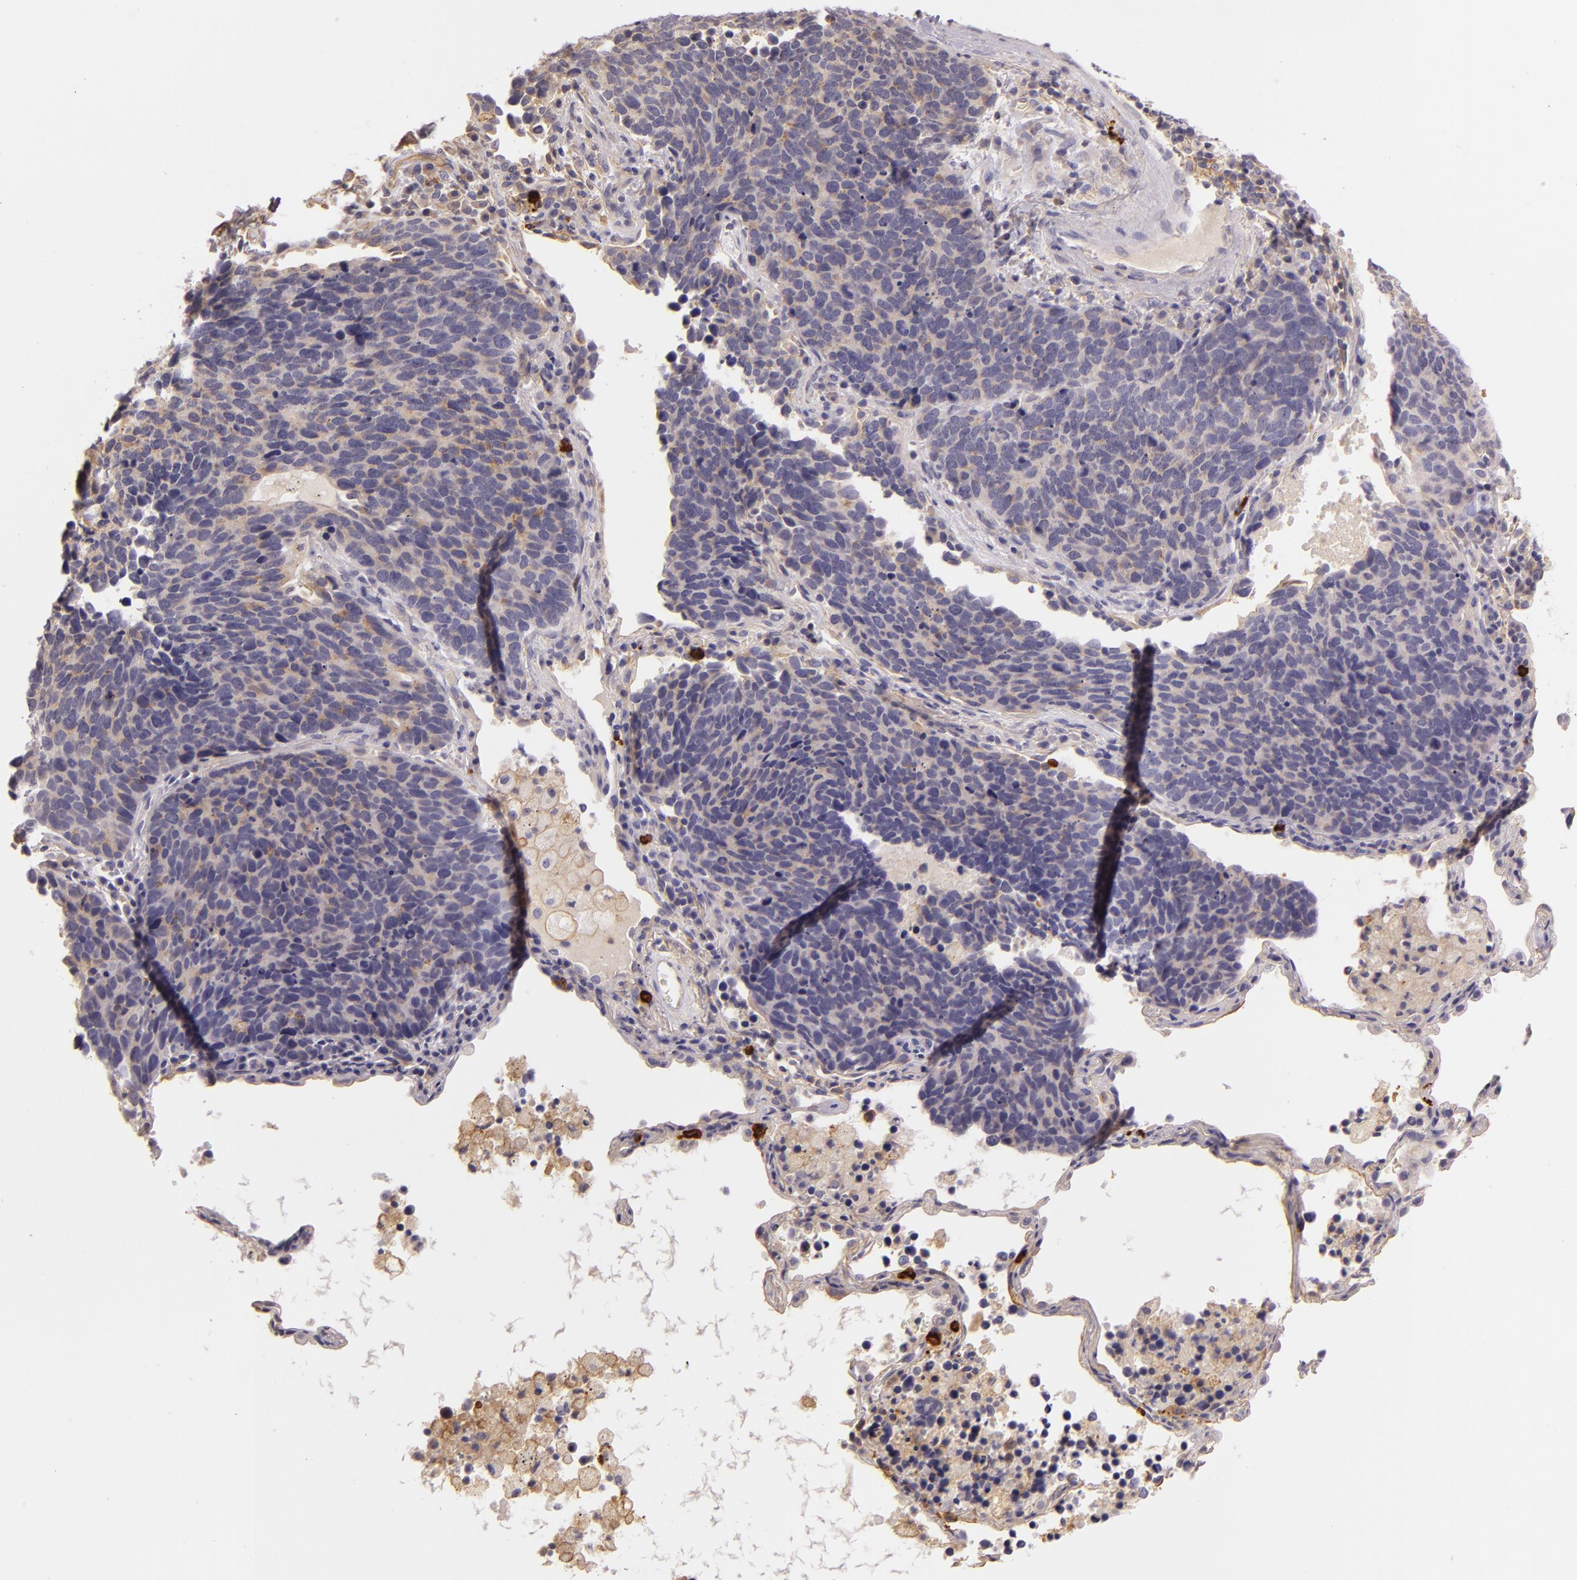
{"staining": {"intensity": "weak", "quantity": "<25%", "location": "cytoplasmic/membranous"}, "tissue": "lung cancer", "cell_type": "Tumor cells", "image_type": "cancer", "snomed": [{"axis": "morphology", "description": "Neoplasm, malignant, NOS"}, {"axis": "topography", "description": "Lung"}], "caption": "Photomicrograph shows no protein expression in tumor cells of malignant neoplasm (lung) tissue.", "gene": "CTSF", "patient": {"sex": "female", "age": 75}}